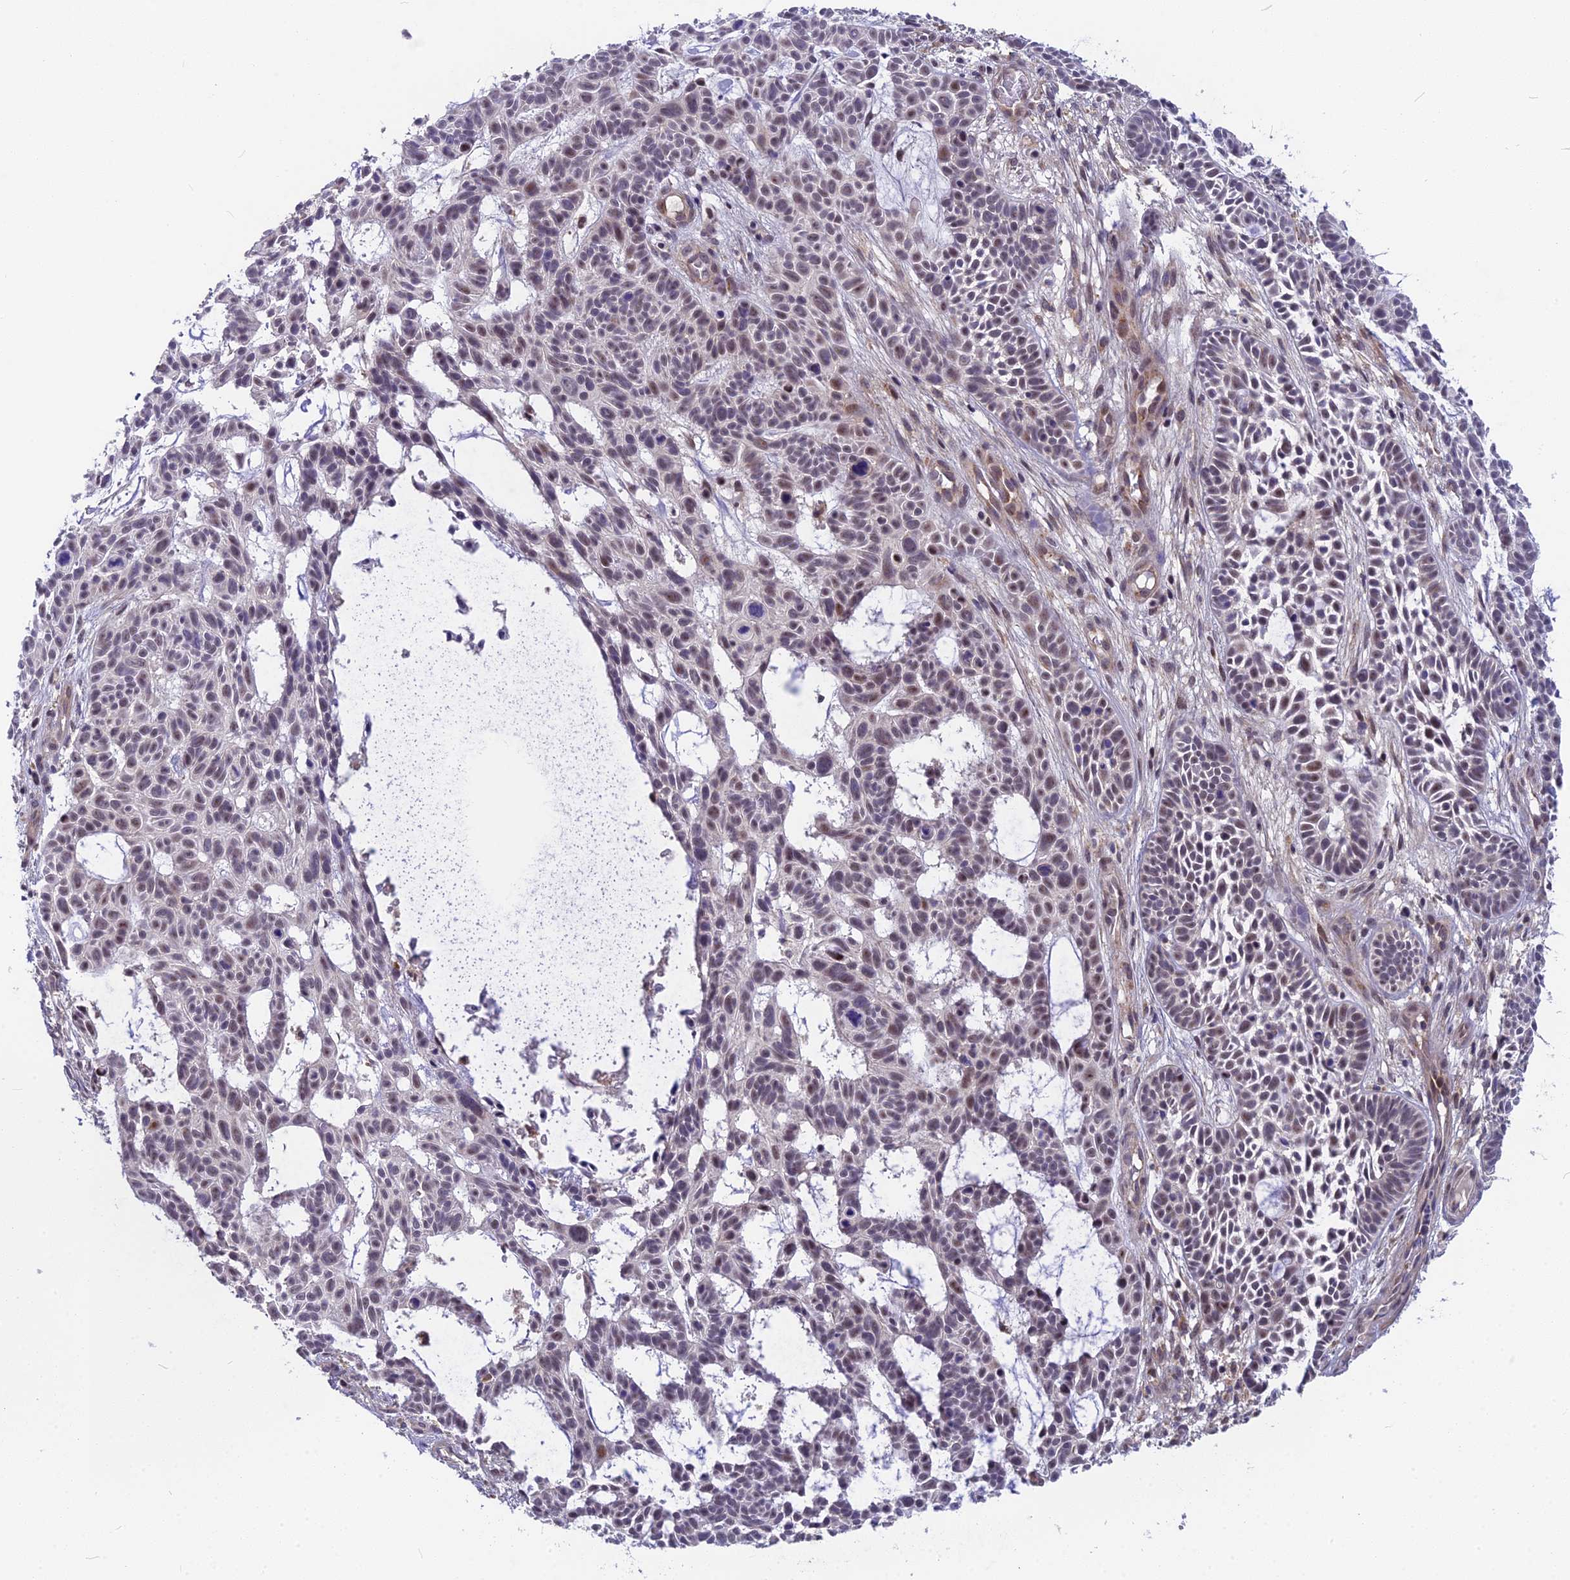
{"staining": {"intensity": "moderate", "quantity": "<25%", "location": "nuclear"}, "tissue": "skin cancer", "cell_type": "Tumor cells", "image_type": "cancer", "snomed": [{"axis": "morphology", "description": "Basal cell carcinoma"}, {"axis": "topography", "description": "Skin"}], "caption": "A brown stain shows moderate nuclear staining of a protein in human skin cancer (basal cell carcinoma) tumor cells.", "gene": "CMC1", "patient": {"sex": "male", "age": 89}}